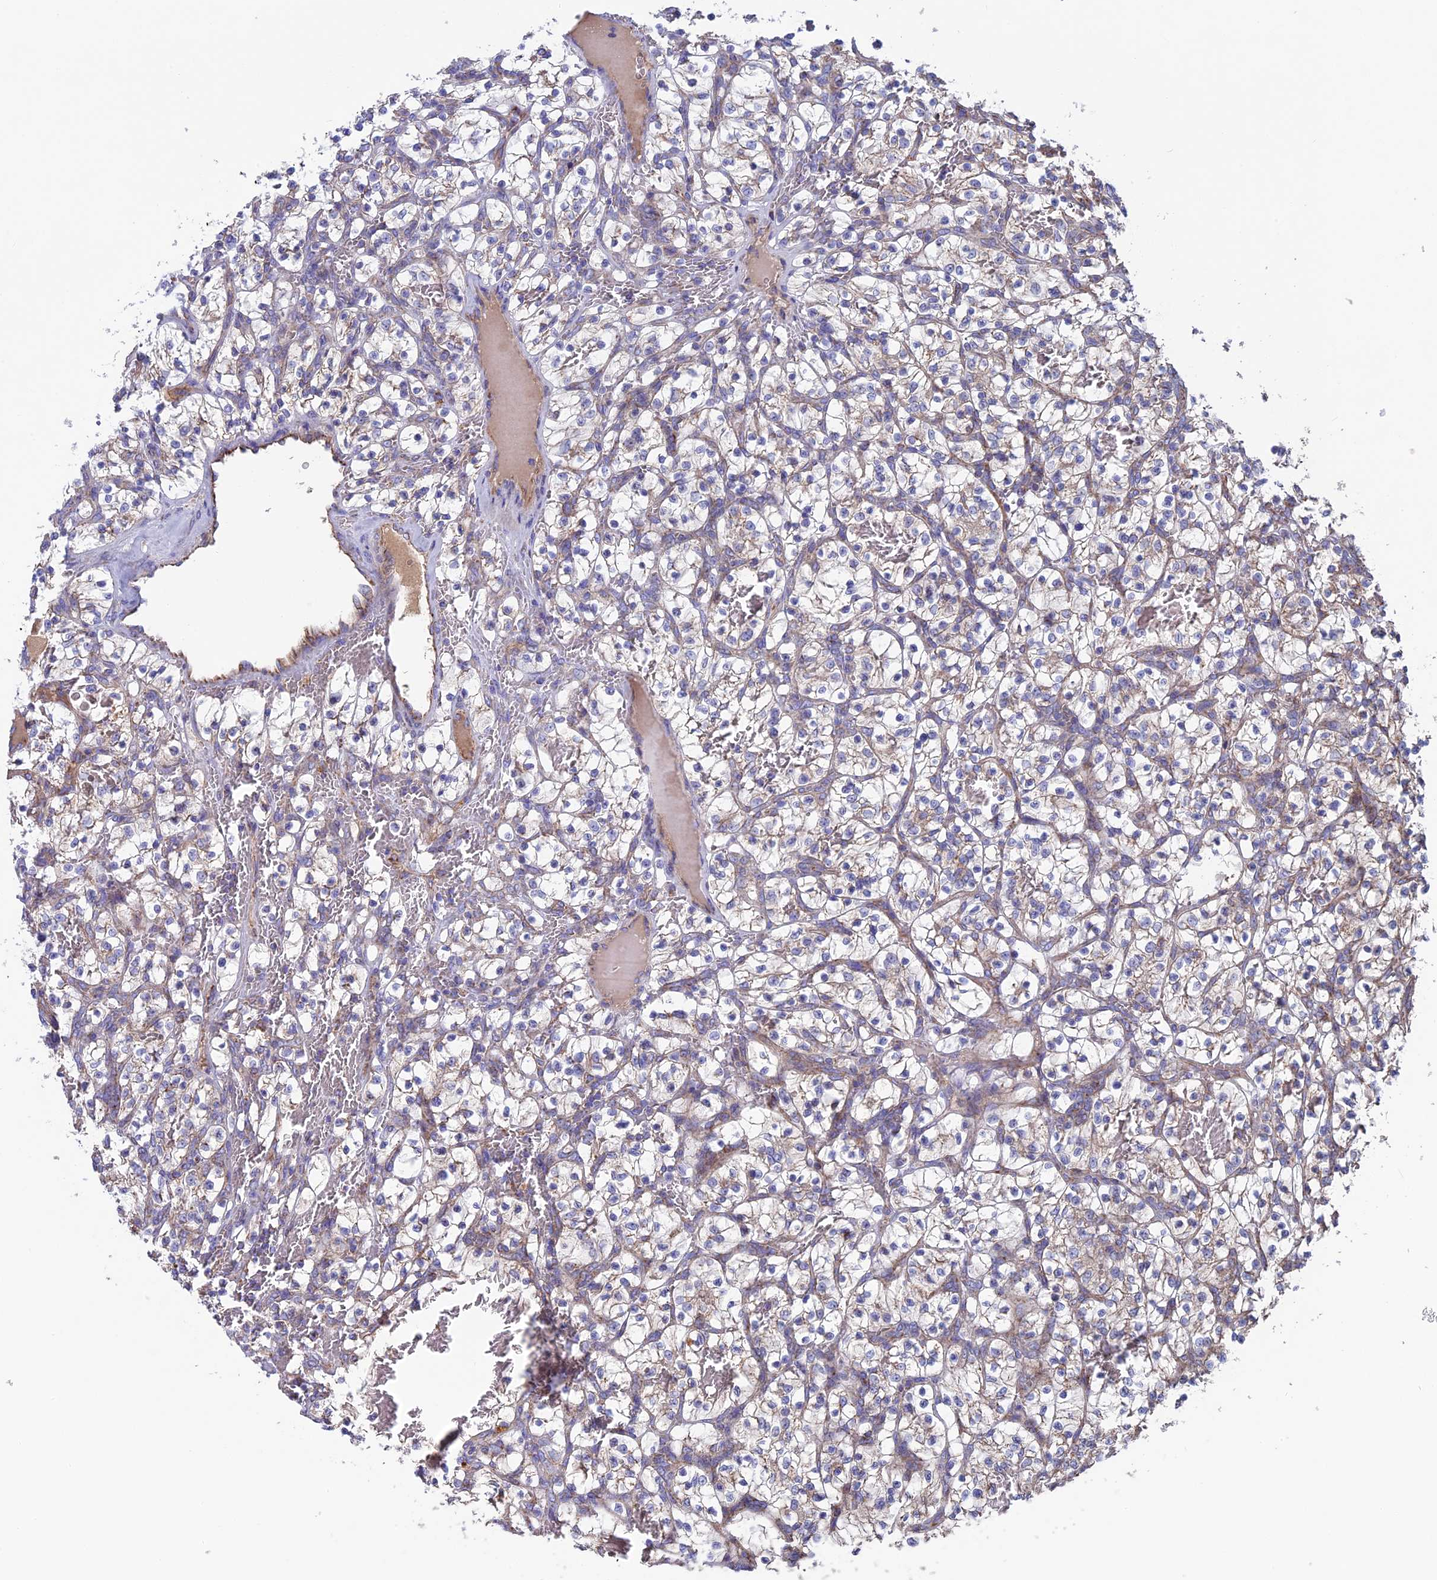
{"staining": {"intensity": "negative", "quantity": "none", "location": "none"}, "tissue": "renal cancer", "cell_type": "Tumor cells", "image_type": "cancer", "snomed": [{"axis": "morphology", "description": "Adenocarcinoma, NOS"}, {"axis": "topography", "description": "Kidney"}], "caption": "This is an immunohistochemistry image of human adenocarcinoma (renal). There is no expression in tumor cells.", "gene": "SLC15A5", "patient": {"sex": "female", "age": 57}}